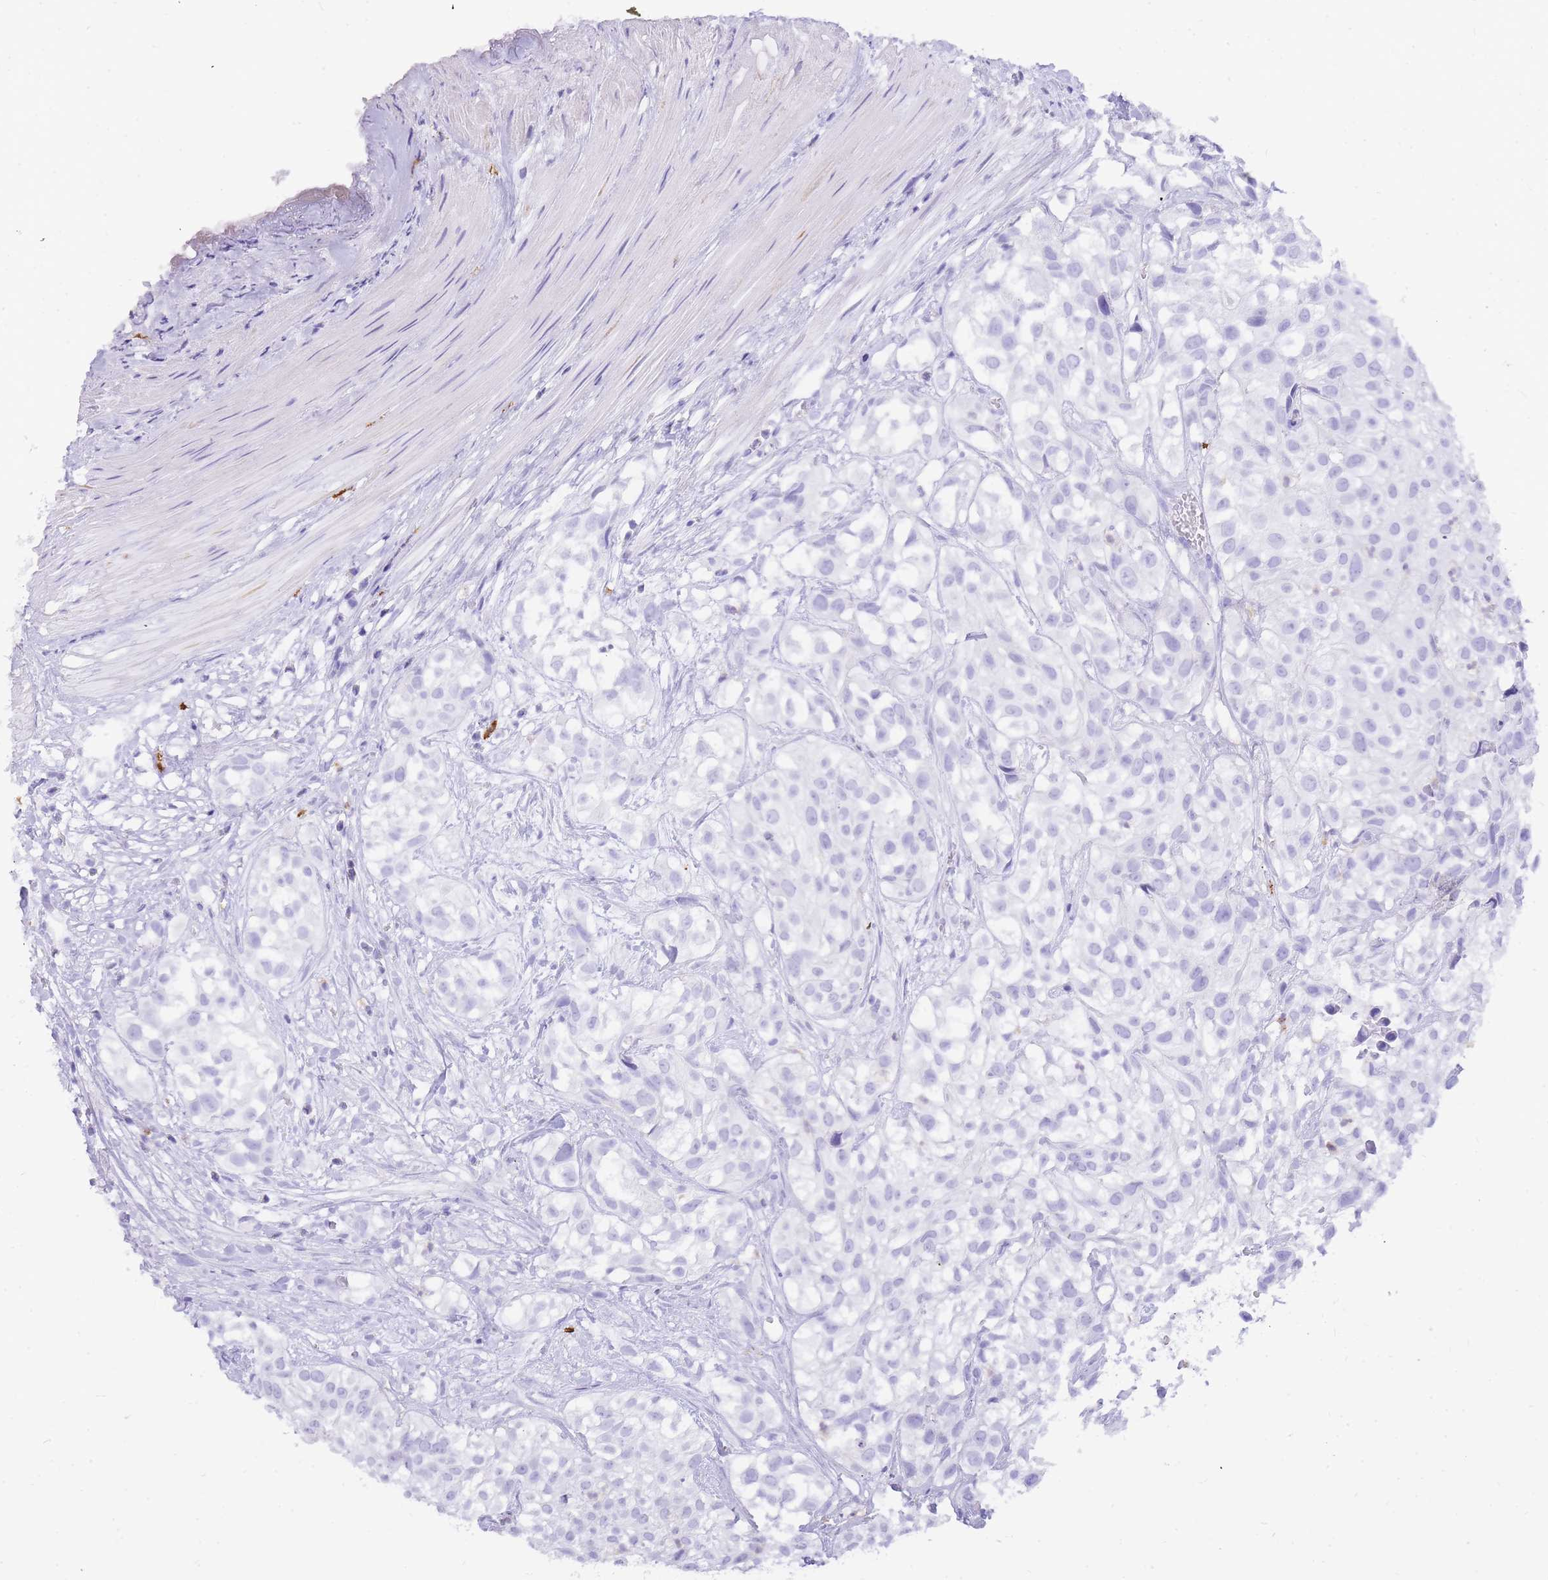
{"staining": {"intensity": "negative", "quantity": "none", "location": "none"}, "tissue": "urothelial cancer", "cell_type": "Tumor cells", "image_type": "cancer", "snomed": [{"axis": "morphology", "description": "Urothelial carcinoma, High grade"}, {"axis": "topography", "description": "Urinary bladder"}], "caption": "A photomicrograph of urothelial carcinoma (high-grade) stained for a protein reveals no brown staining in tumor cells.", "gene": "HERC1", "patient": {"sex": "male", "age": 56}}